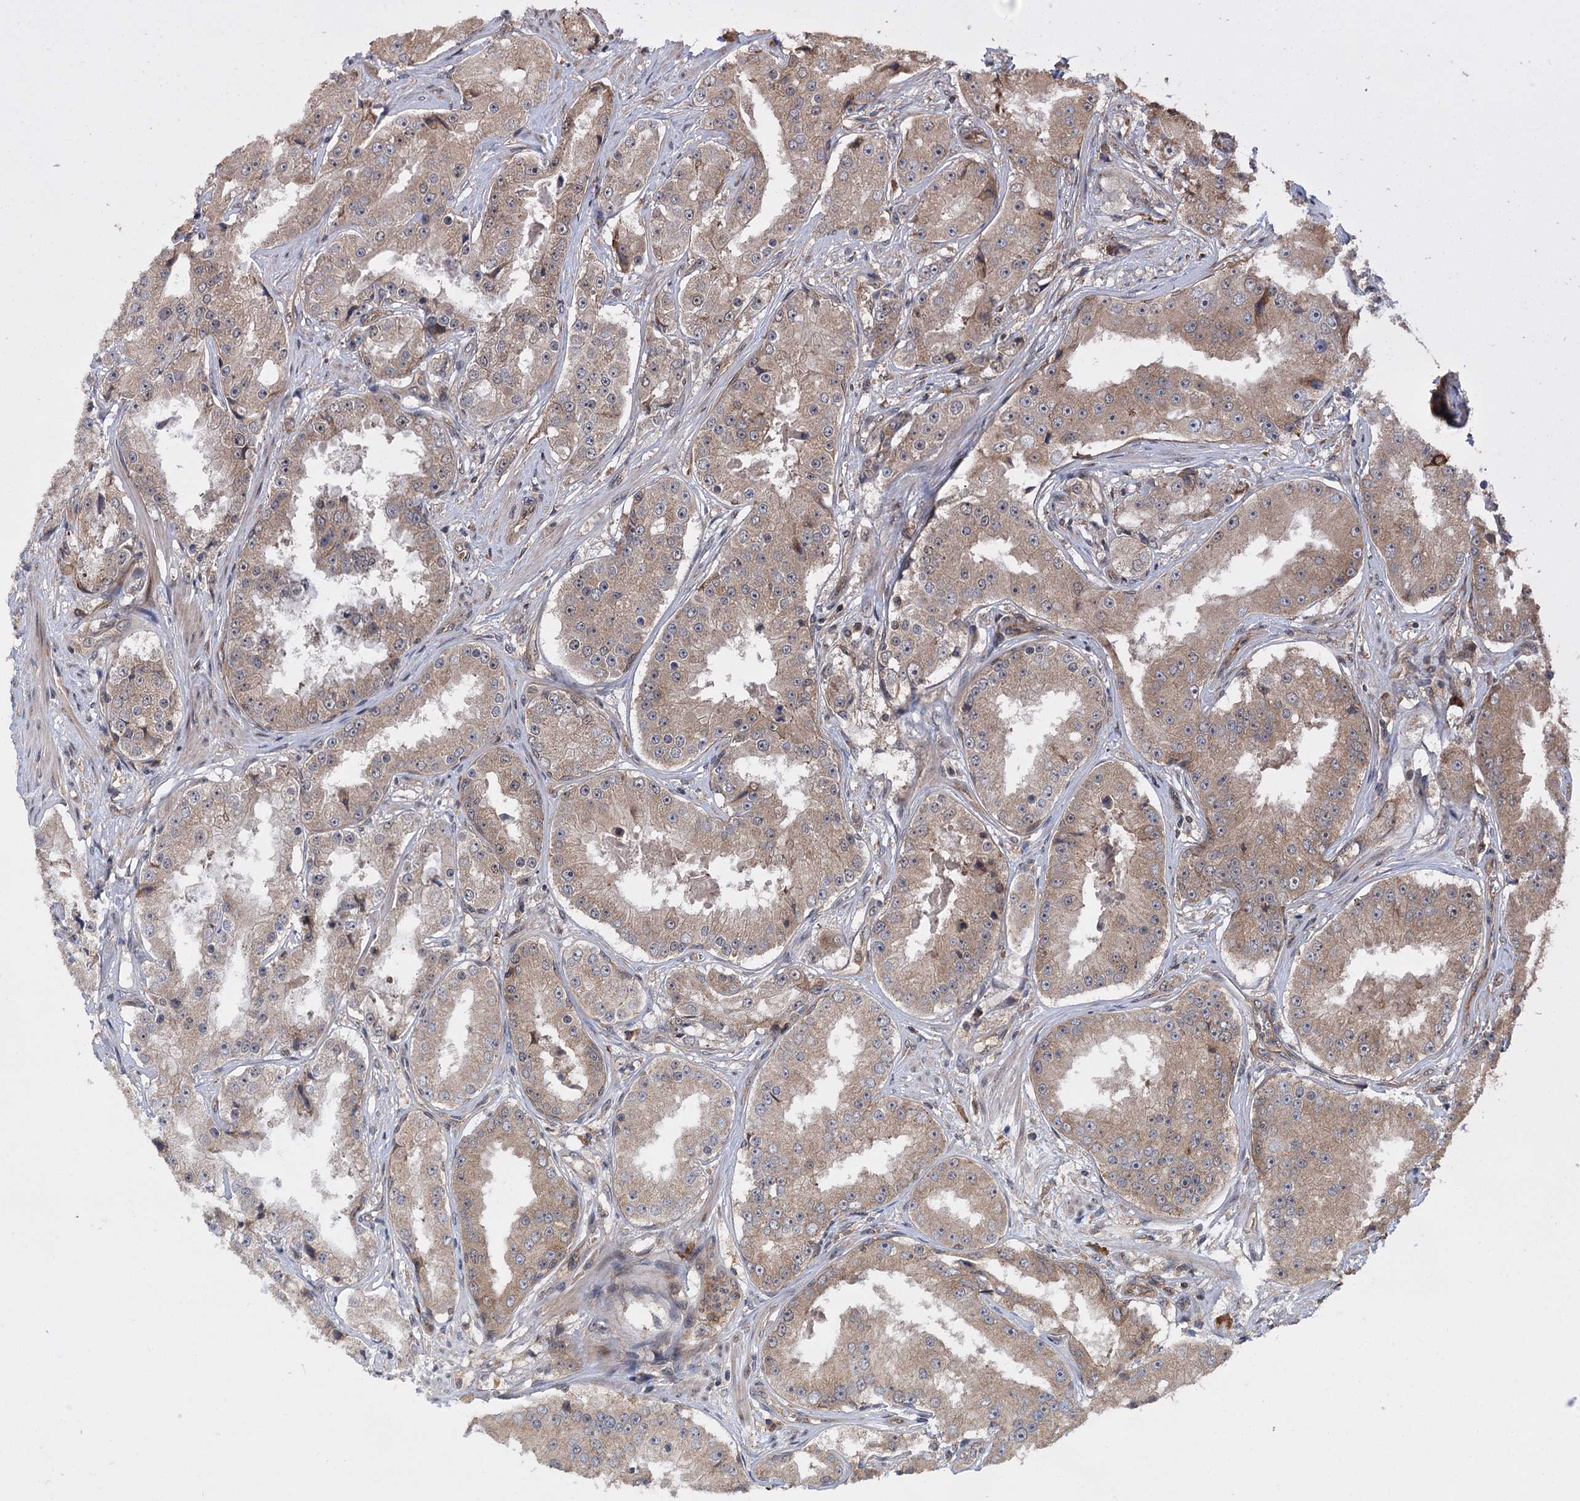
{"staining": {"intensity": "weak", "quantity": ">75%", "location": "cytoplasmic/membranous"}, "tissue": "prostate cancer", "cell_type": "Tumor cells", "image_type": "cancer", "snomed": [{"axis": "morphology", "description": "Adenocarcinoma, High grade"}, {"axis": "topography", "description": "Prostate"}], "caption": "Tumor cells reveal weak cytoplasmic/membranous expression in approximately >75% of cells in prostate cancer.", "gene": "KANSL2", "patient": {"sex": "male", "age": 73}}